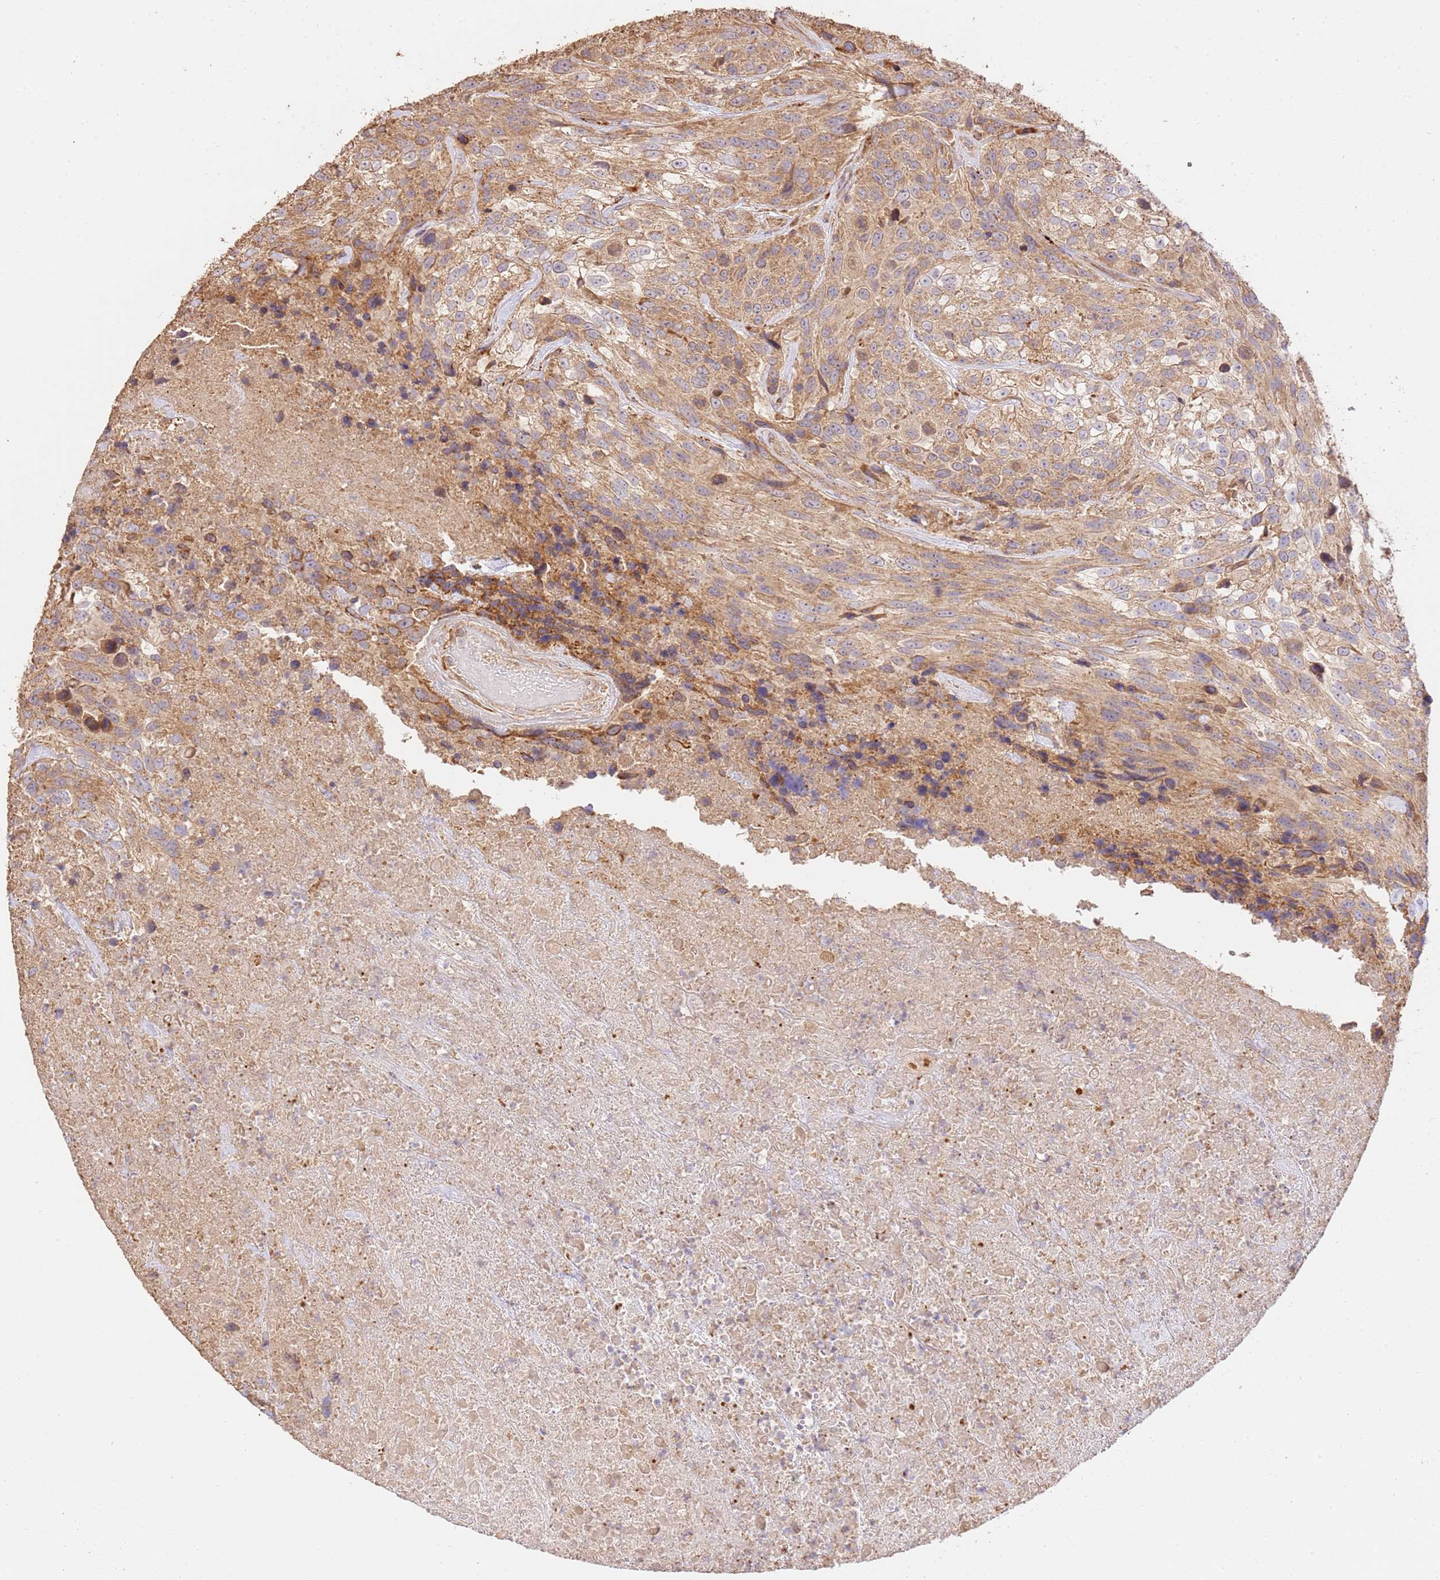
{"staining": {"intensity": "moderate", "quantity": "25%-75%", "location": "cytoplasmic/membranous"}, "tissue": "urothelial cancer", "cell_type": "Tumor cells", "image_type": "cancer", "snomed": [{"axis": "morphology", "description": "Urothelial carcinoma, High grade"}, {"axis": "topography", "description": "Urinary bladder"}], "caption": "Urothelial carcinoma (high-grade) stained for a protein (brown) exhibits moderate cytoplasmic/membranous positive positivity in about 25%-75% of tumor cells.", "gene": "CEP55", "patient": {"sex": "female", "age": 70}}